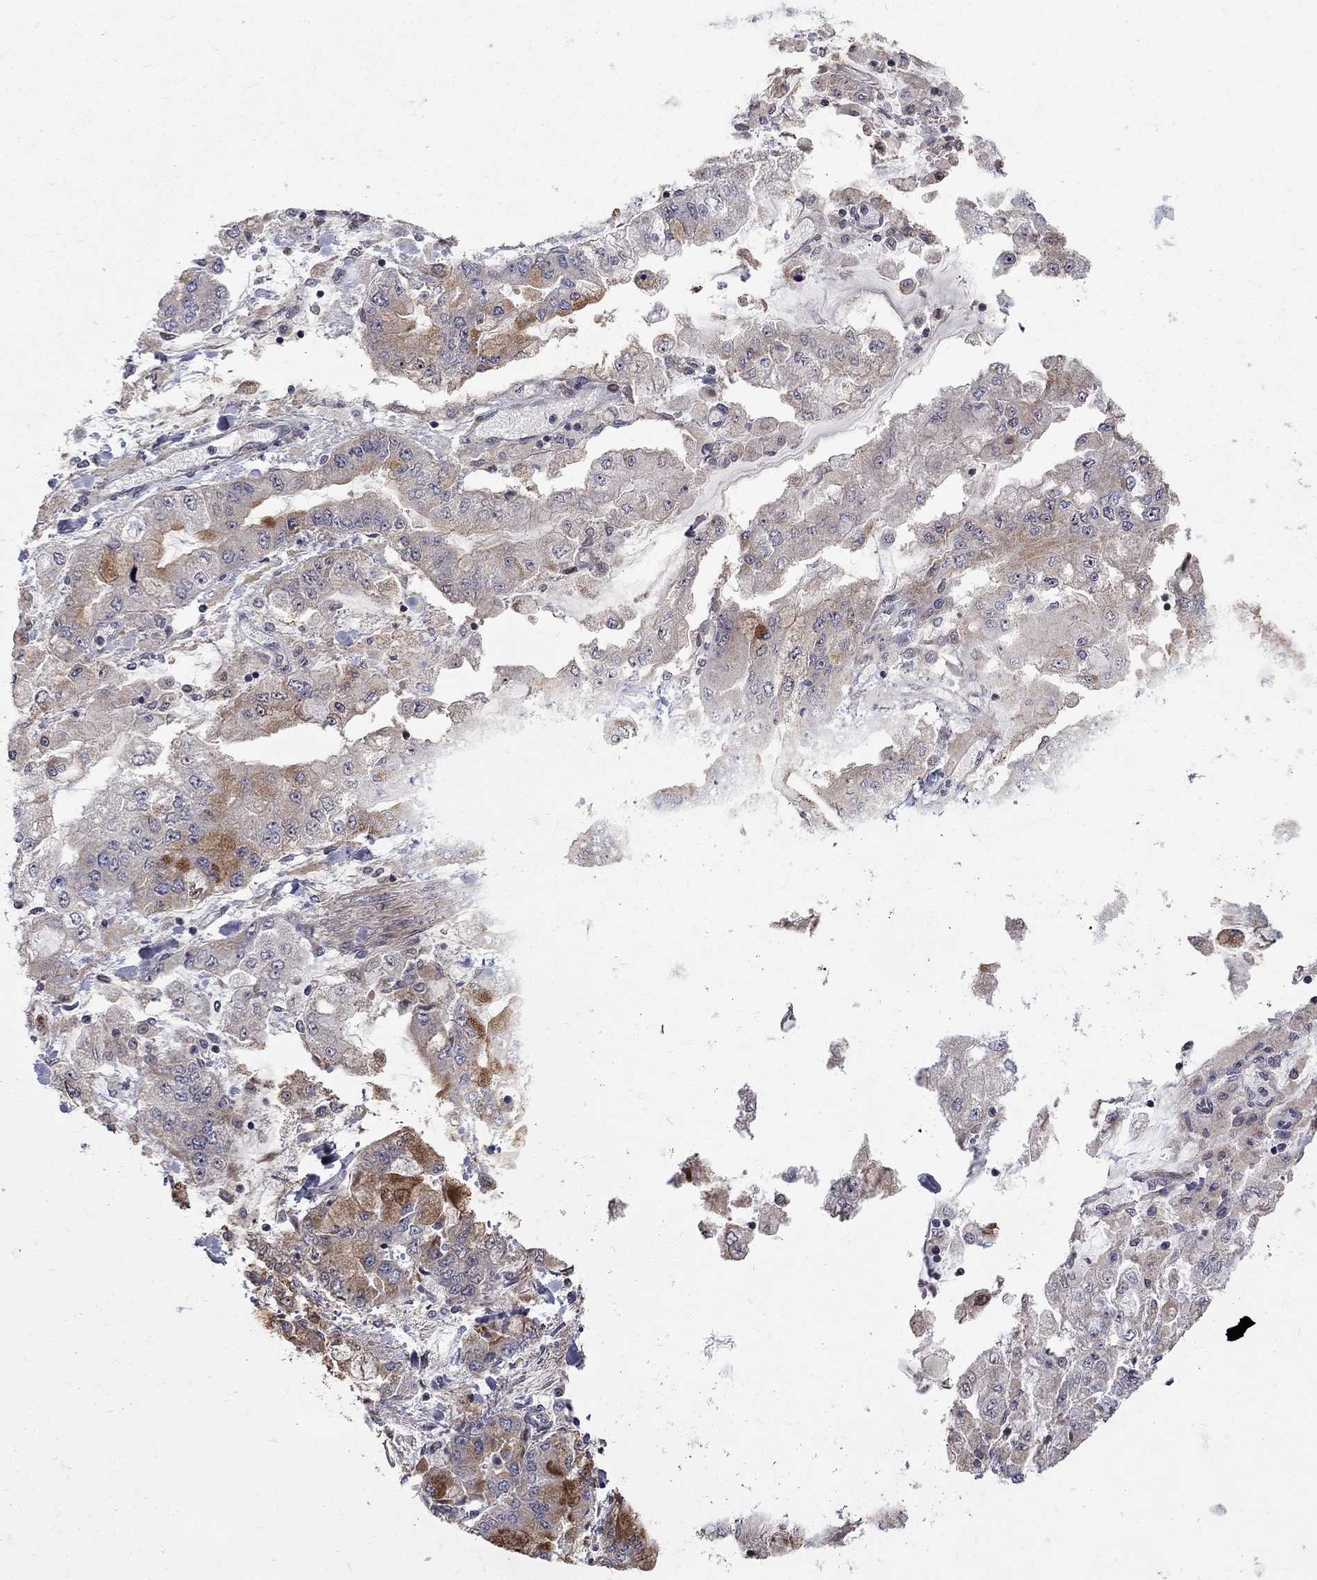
{"staining": {"intensity": "moderate", "quantity": "25%-75%", "location": "cytoplasmic/membranous"}, "tissue": "stomach cancer", "cell_type": "Tumor cells", "image_type": "cancer", "snomed": [{"axis": "morphology", "description": "Normal tissue, NOS"}, {"axis": "morphology", "description": "Adenocarcinoma, NOS"}, {"axis": "topography", "description": "Stomach, upper"}, {"axis": "topography", "description": "Stomach"}], "caption": "Immunohistochemical staining of stomach cancer exhibits medium levels of moderate cytoplasmic/membranous protein expression in approximately 25%-75% of tumor cells. (brown staining indicates protein expression, while blue staining denotes nuclei).", "gene": "SH2B1", "patient": {"sex": "male", "age": 76}}